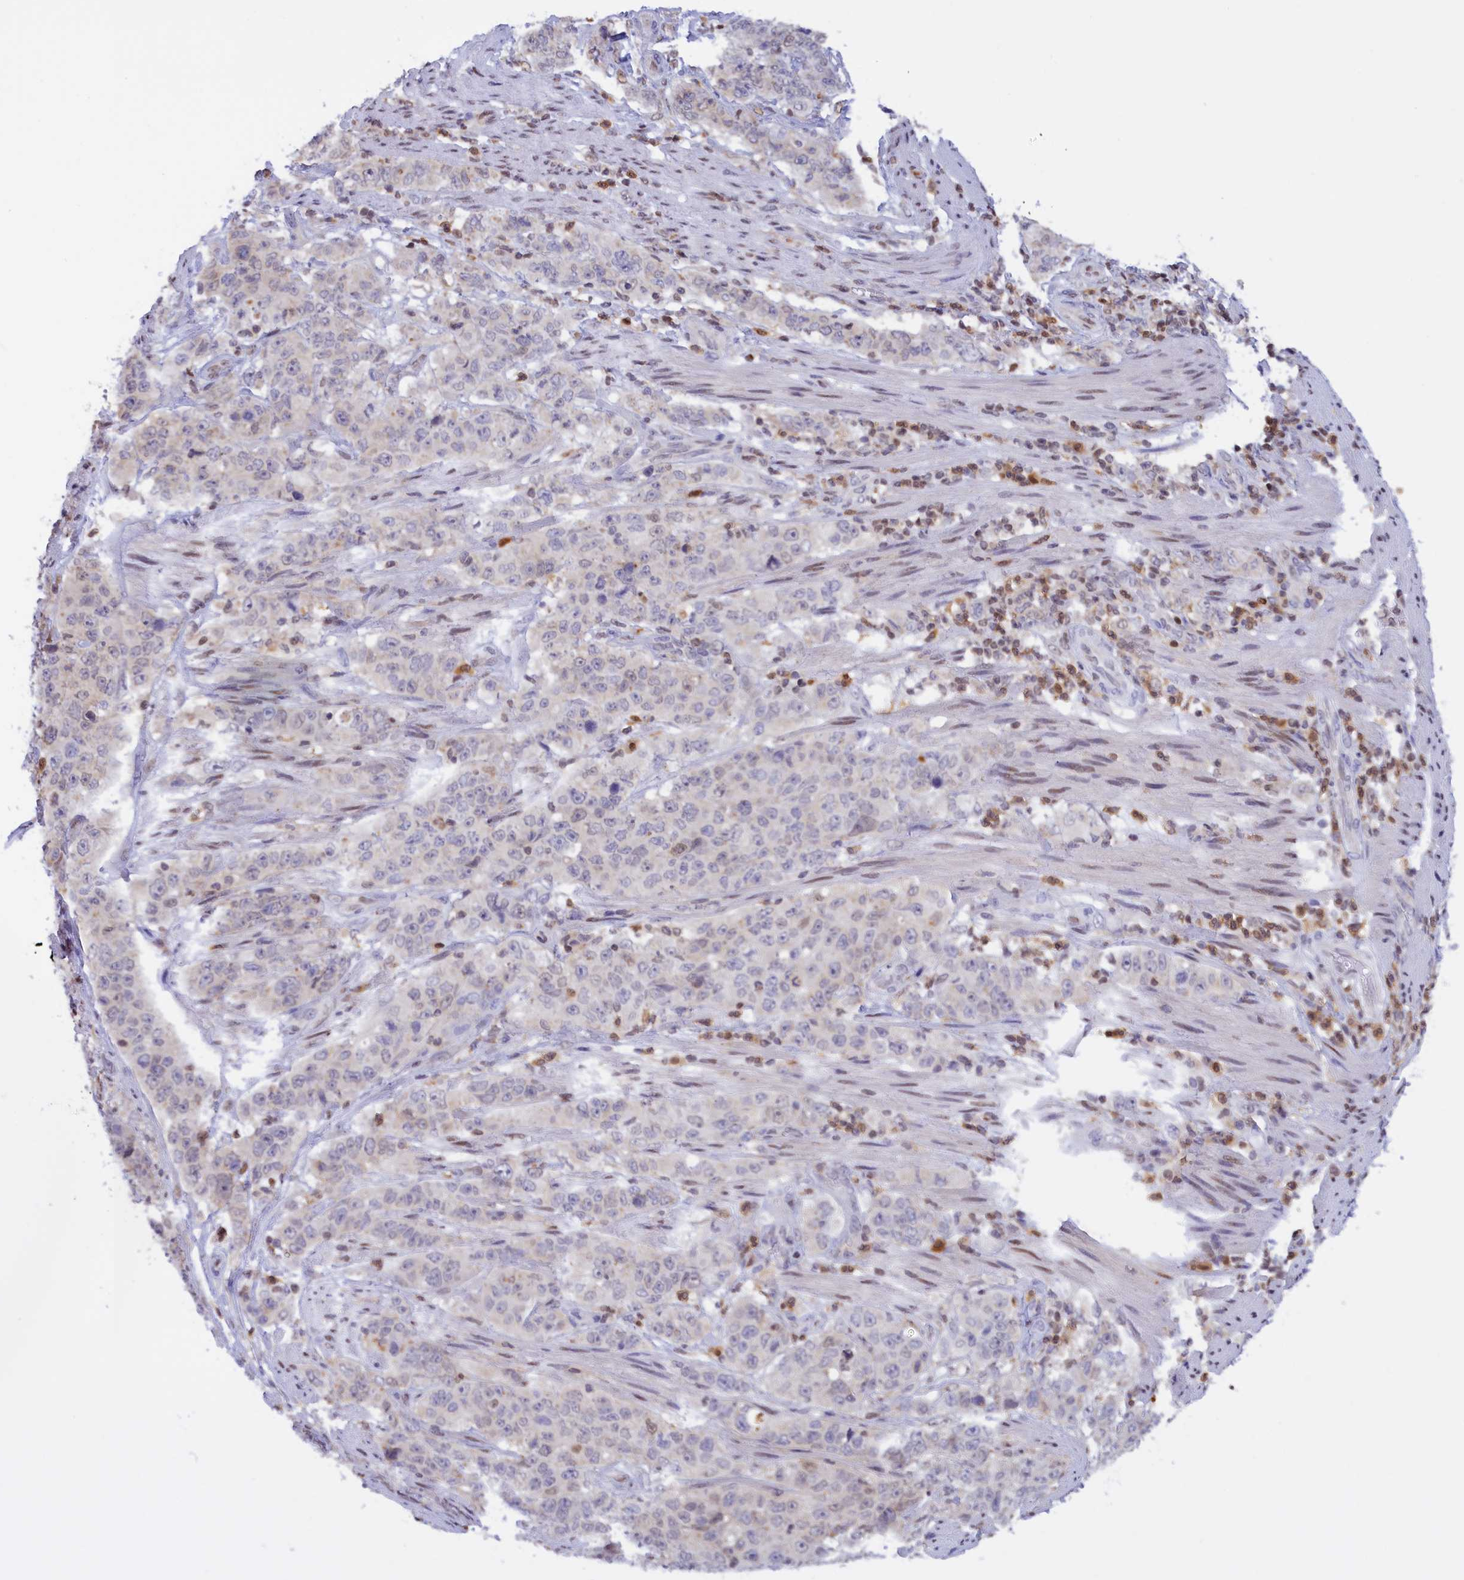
{"staining": {"intensity": "negative", "quantity": "none", "location": "none"}, "tissue": "stomach cancer", "cell_type": "Tumor cells", "image_type": "cancer", "snomed": [{"axis": "morphology", "description": "Adenocarcinoma, NOS"}, {"axis": "topography", "description": "Stomach"}], "caption": "Immunohistochemistry image of human adenocarcinoma (stomach) stained for a protein (brown), which shows no expression in tumor cells.", "gene": "IZUMO2", "patient": {"sex": "male", "age": 48}}